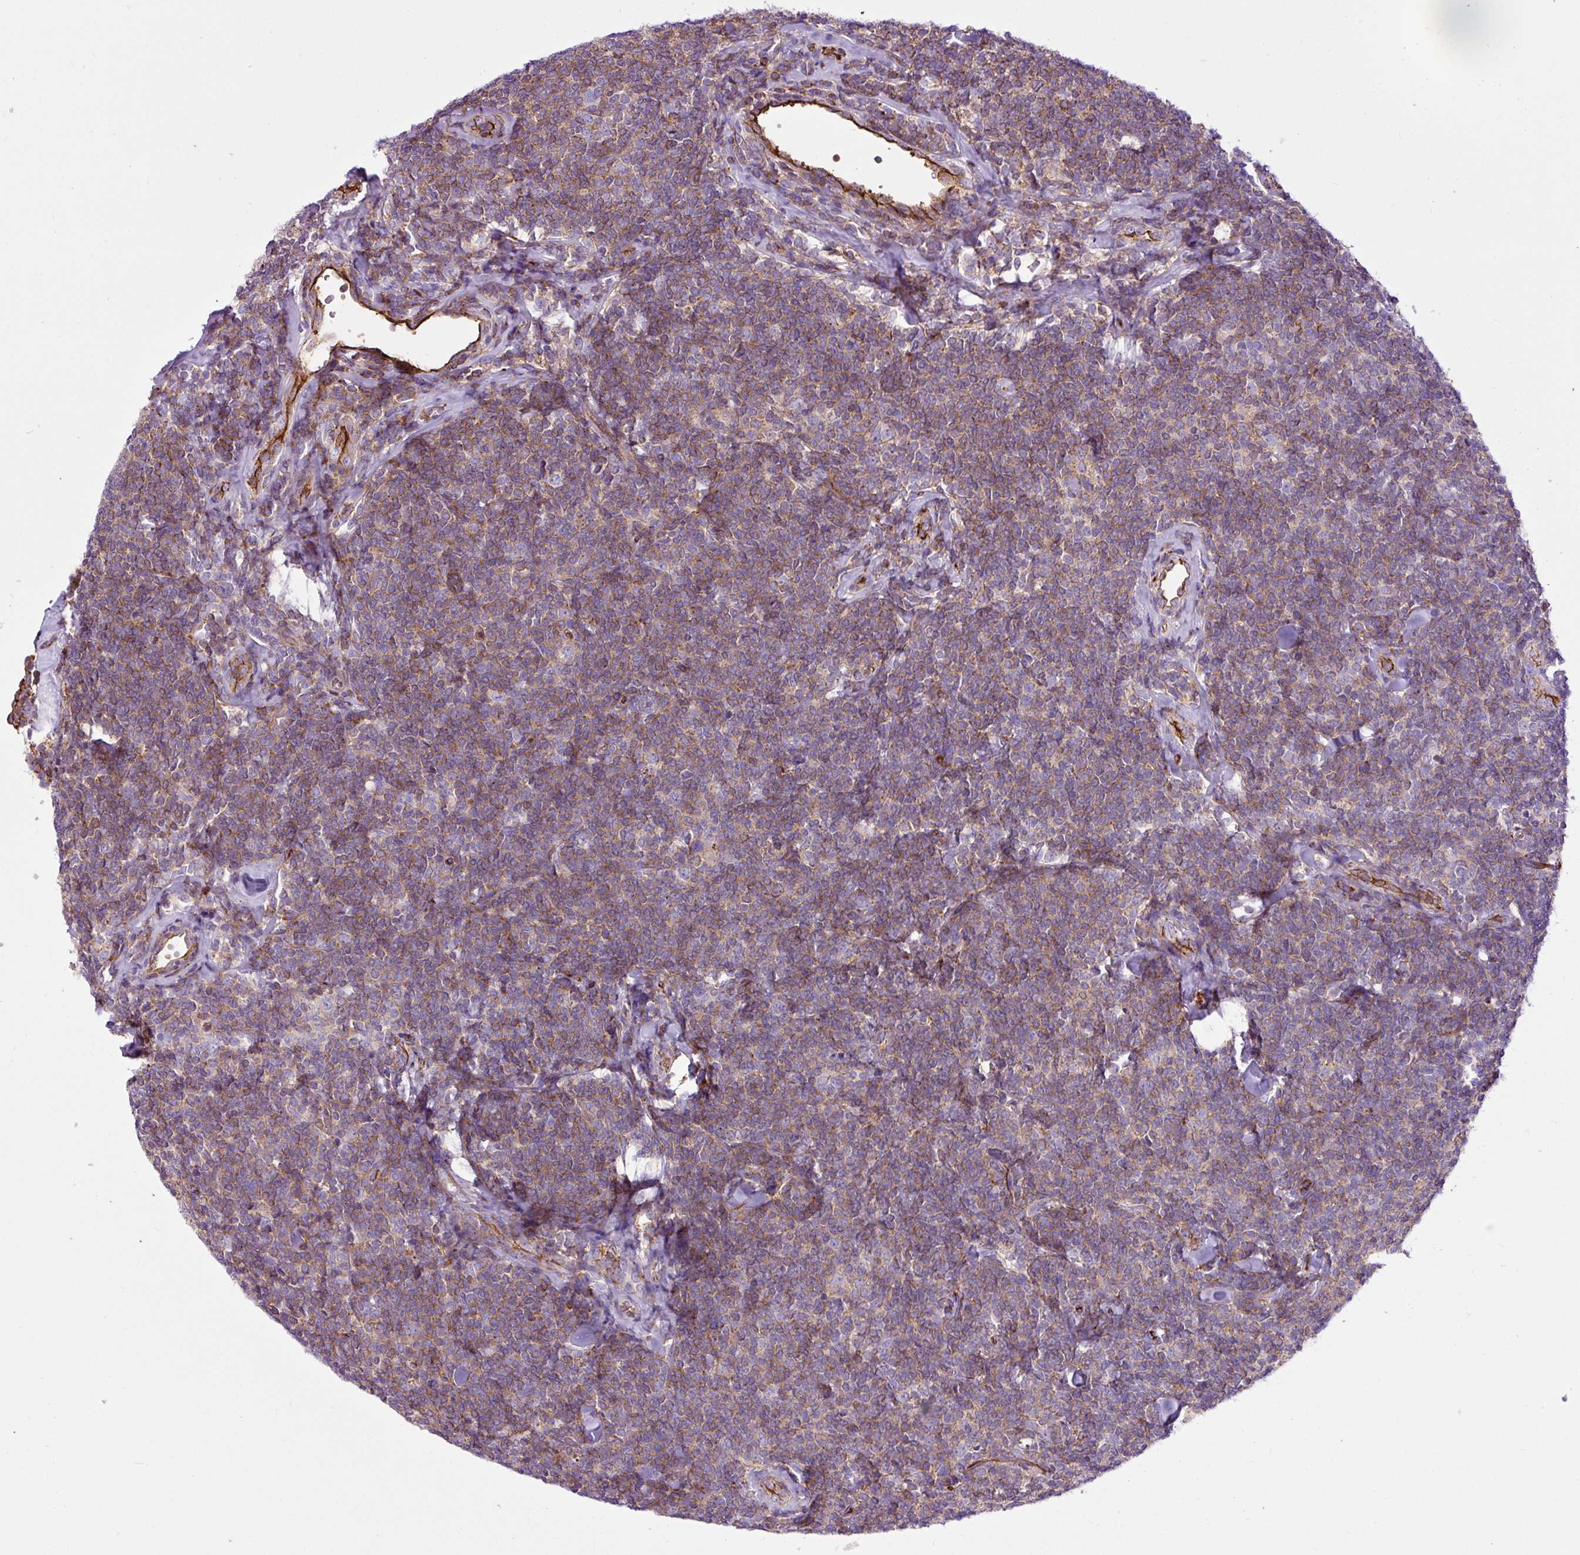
{"staining": {"intensity": "moderate", "quantity": "25%-75%", "location": "cytoplasmic/membranous"}, "tissue": "lymphoma", "cell_type": "Tumor cells", "image_type": "cancer", "snomed": [{"axis": "morphology", "description": "Malignant lymphoma, non-Hodgkin's type, Low grade"}, {"axis": "topography", "description": "Lymph node"}], "caption": "Protein staining demonstrates moderate cytoplasmic/membranous positivity in approximately 25%-75% of tumor cells in lymphoma. (DAB (3,3'-diaminobenzidine) = brown stain, brightfield microscopy at high magnification).", "gene": "EME2", "patient": {"sex": "female", "age": 56}}